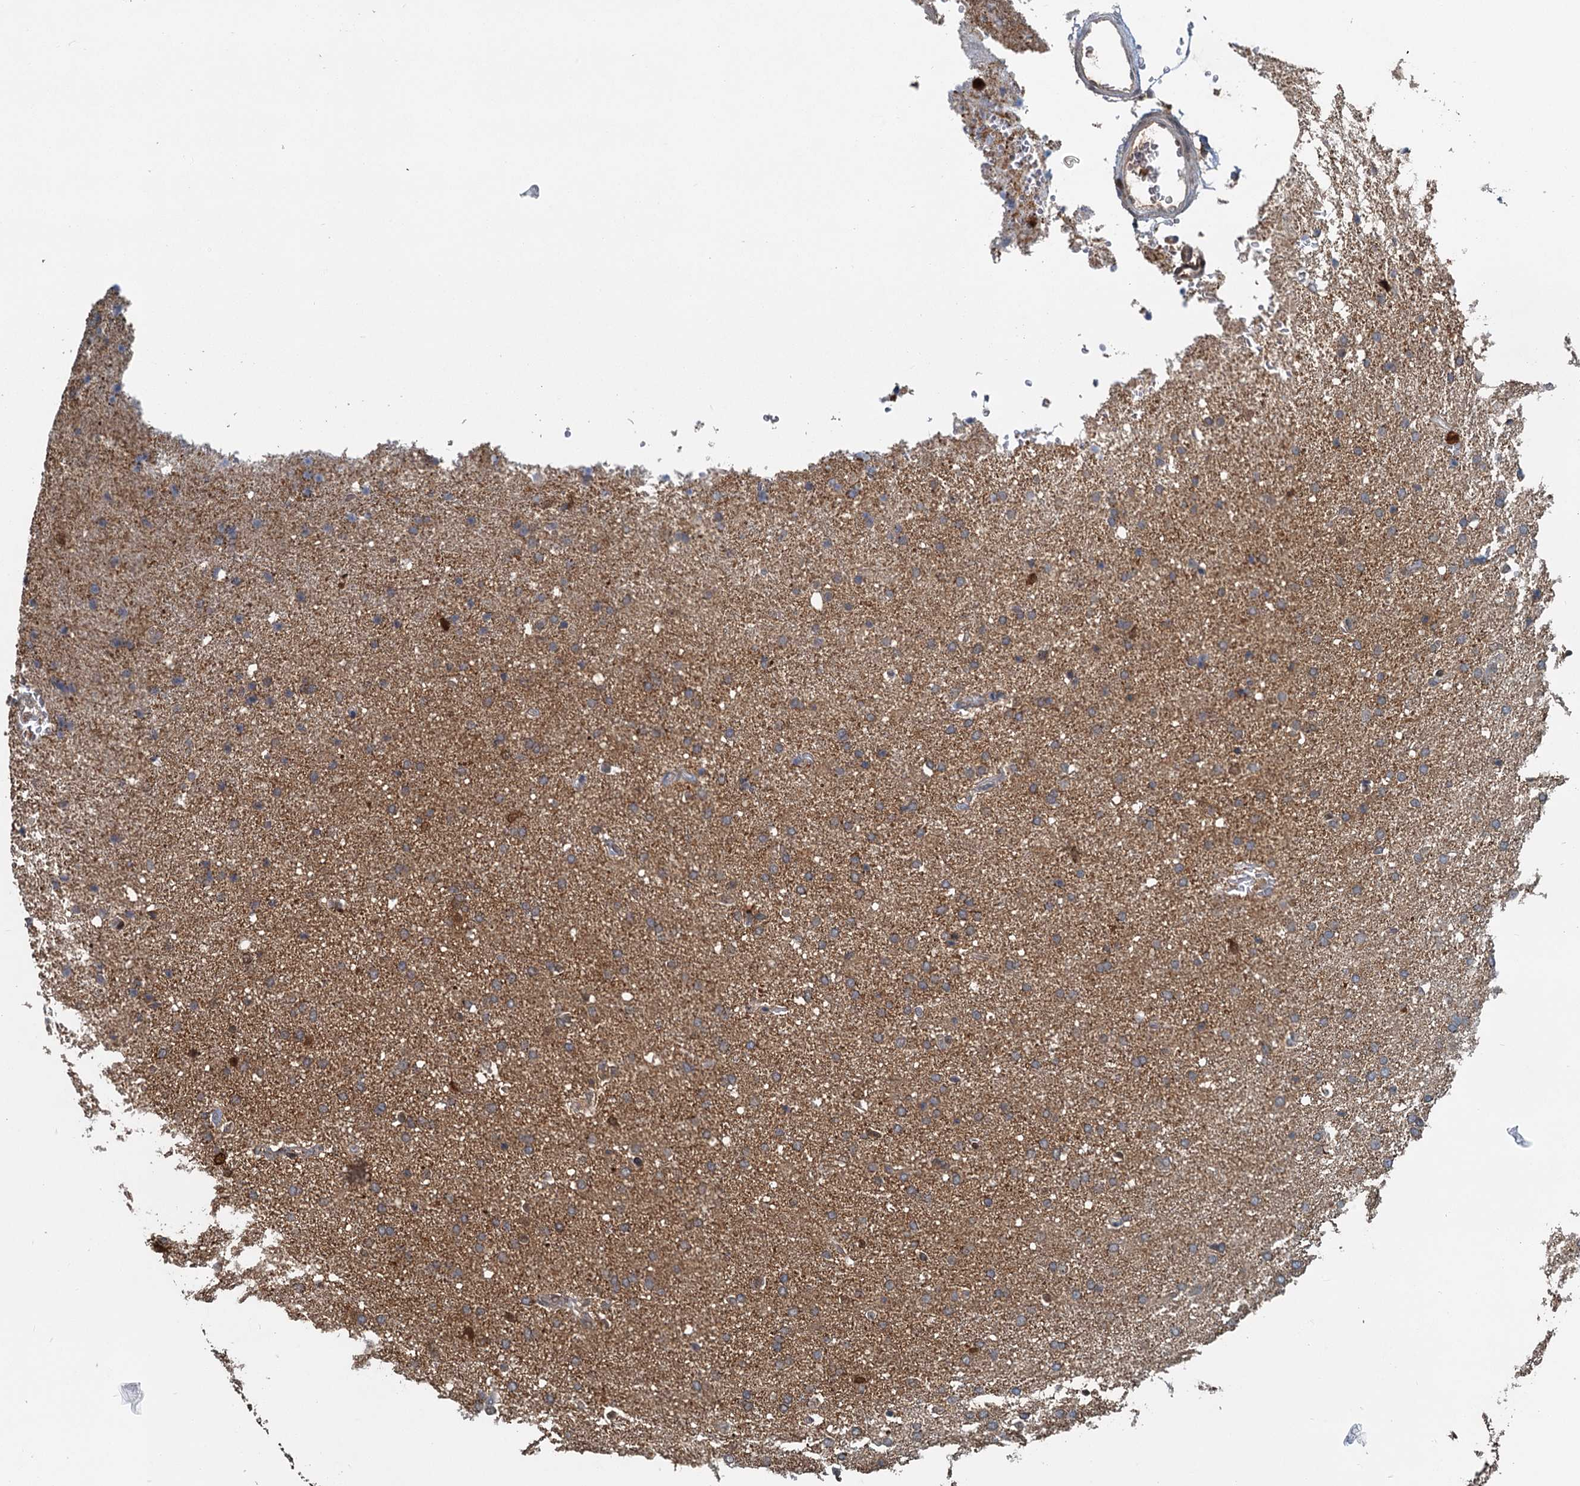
{"staining": {"intensity": "weak", "quantity": "25%-75%", "location": "cytoplasmic/membranous"}, "tissue": "glioma", "cell_type": "Tumor cells", "image_type": "cancer", "snomed": [{"axis": "morphology", "description": "Glioma, malignant, High grade"}, {"axis": "topography", "description": "Brain"}], "caption": "Immunohistochemistry (IHC) image of high-grade glioma (malignant) stained for a protein (brown), which demonstrates low levels of weak cytoplasmic/membranous expression in approximately 25%-75% of tumor cells.", "gene": "GPI", "patient": {"sex": "male", "age": 72}}